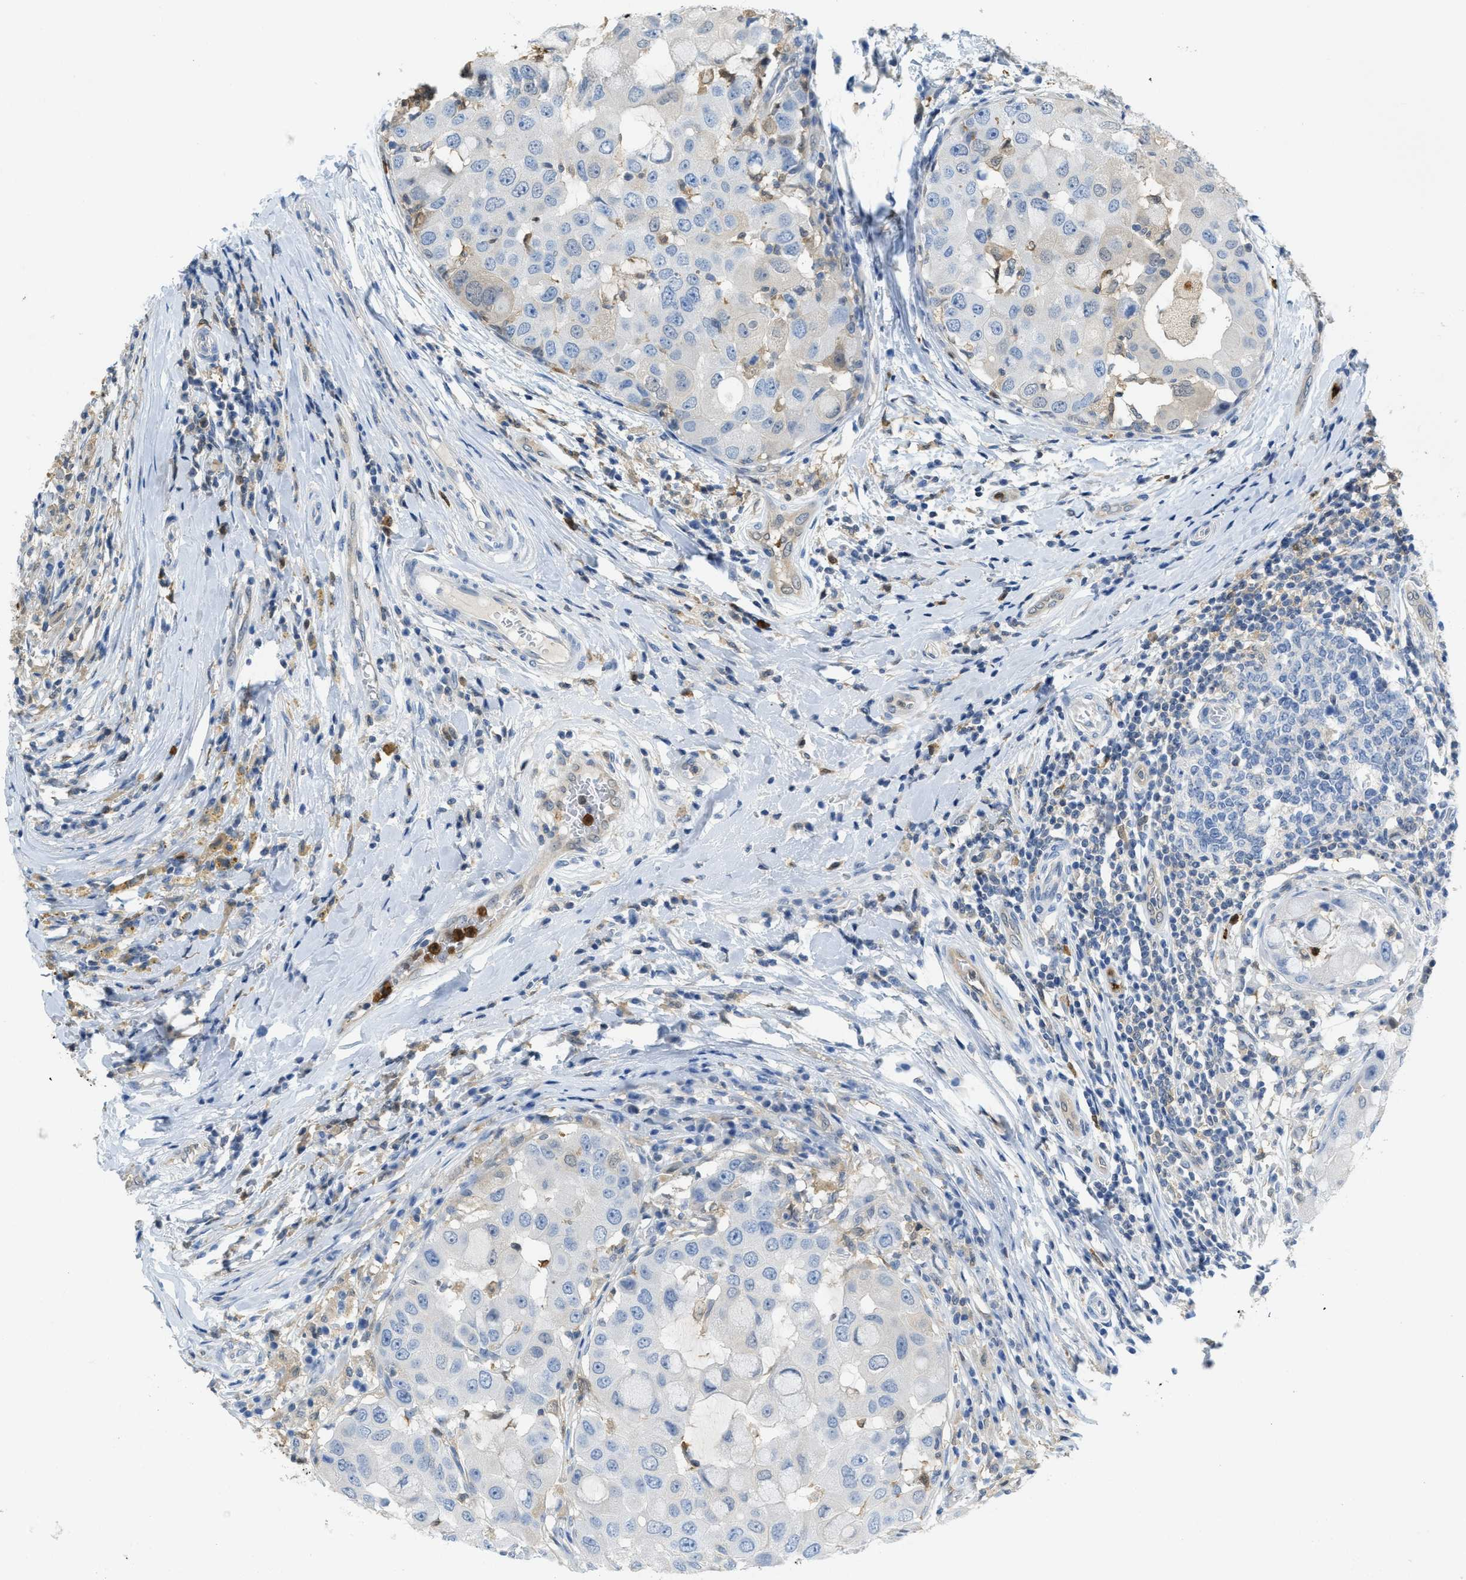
{"staining": {"intensity": "negative", "quantity": "none", "location": "none"}, "tissue": "breast cancer", "cell_type": "Tumor cells", "image_type": "cancer", "snomed": [{"axis": "morphology", "description": "Duct carcinoma"}, {"axis": "topography", "description": "Breast"}], "caption": "IHC micrograph of neoplastic tissue: breast cancer stained with DAB exhibits no significant protein positivity in tumor cells.", "gene": "SERPINB1", "patient": {"sex": "female", "age": 27}}